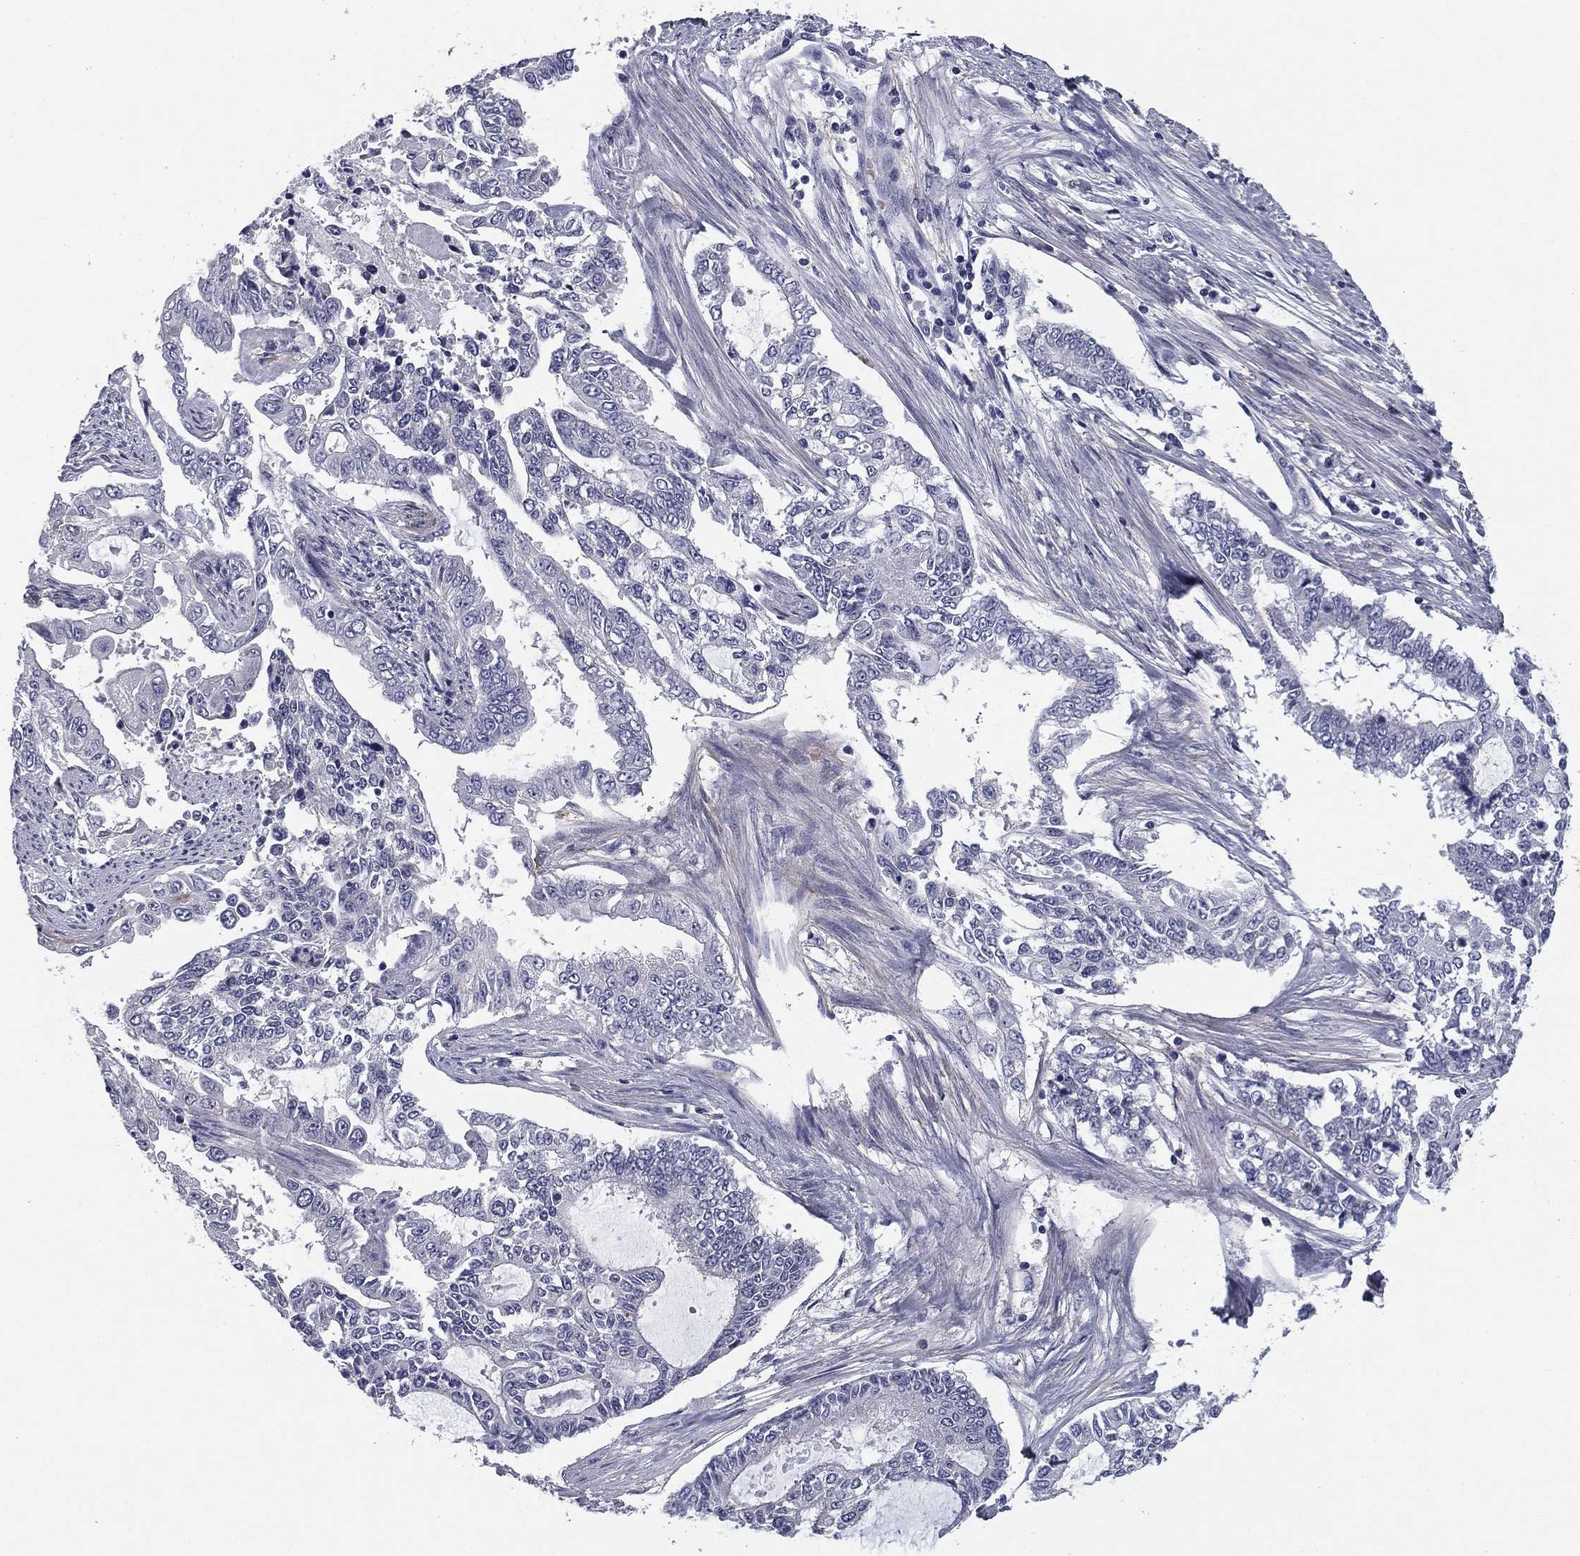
{"staining": {"intensity": "negative", "quantity": "none", "location": "none"}, "tissue": "endometrial cancer", "cell_type": "Tumor cells", "image_type": "cancer", "snomed": [{"axis": "morphology", "description": "Adenocarcinoma, NOS"}, {"axis": "topography", "description": "Uterus"}], "caption": "Tumor cells show no significant protein positivity in endometrial cancer. (Brightfield microscopy of DAB immunohistochemistry at high magnification).", "gene": "REXO5", "patient": {"sex": "female", "age": 59}}